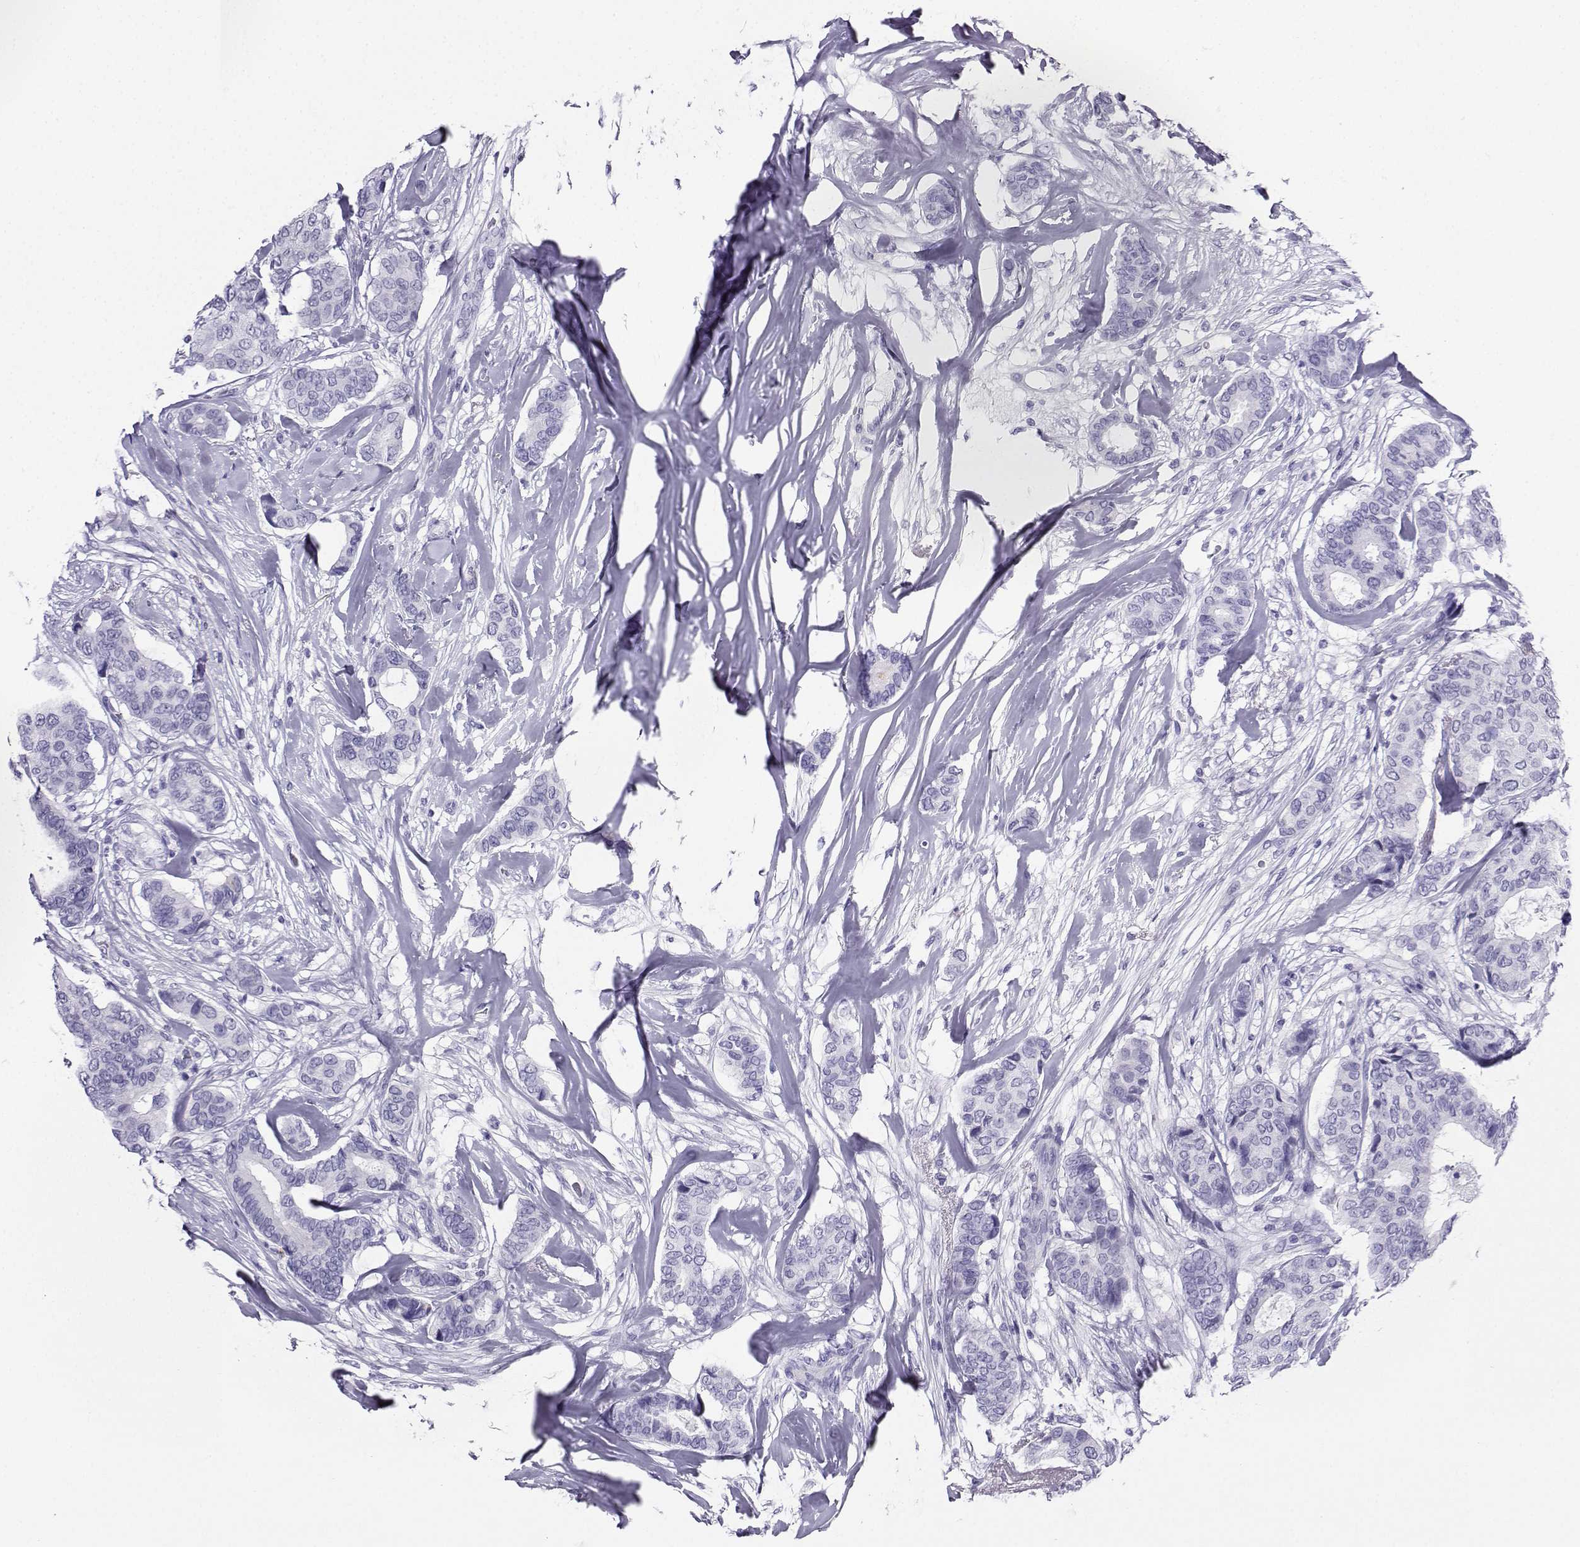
{"staining": {"intensity": "negative", "quantity": "none", "location": "none"}, "tissue": "breast cancer", "cell_type": "Tumor cells", "image_type": "cancer", "snomed": [{"axis": "morphology", "description": "Duct carcinoma"}, {"axis": "topography", "description": "Breast"}], "caption": "Tumor cells are negative for brown protein staining in breast cancer (invasive ductal carcinoma).", "gene": "CD109", "patient": {"sex": "female", "age": 75}}